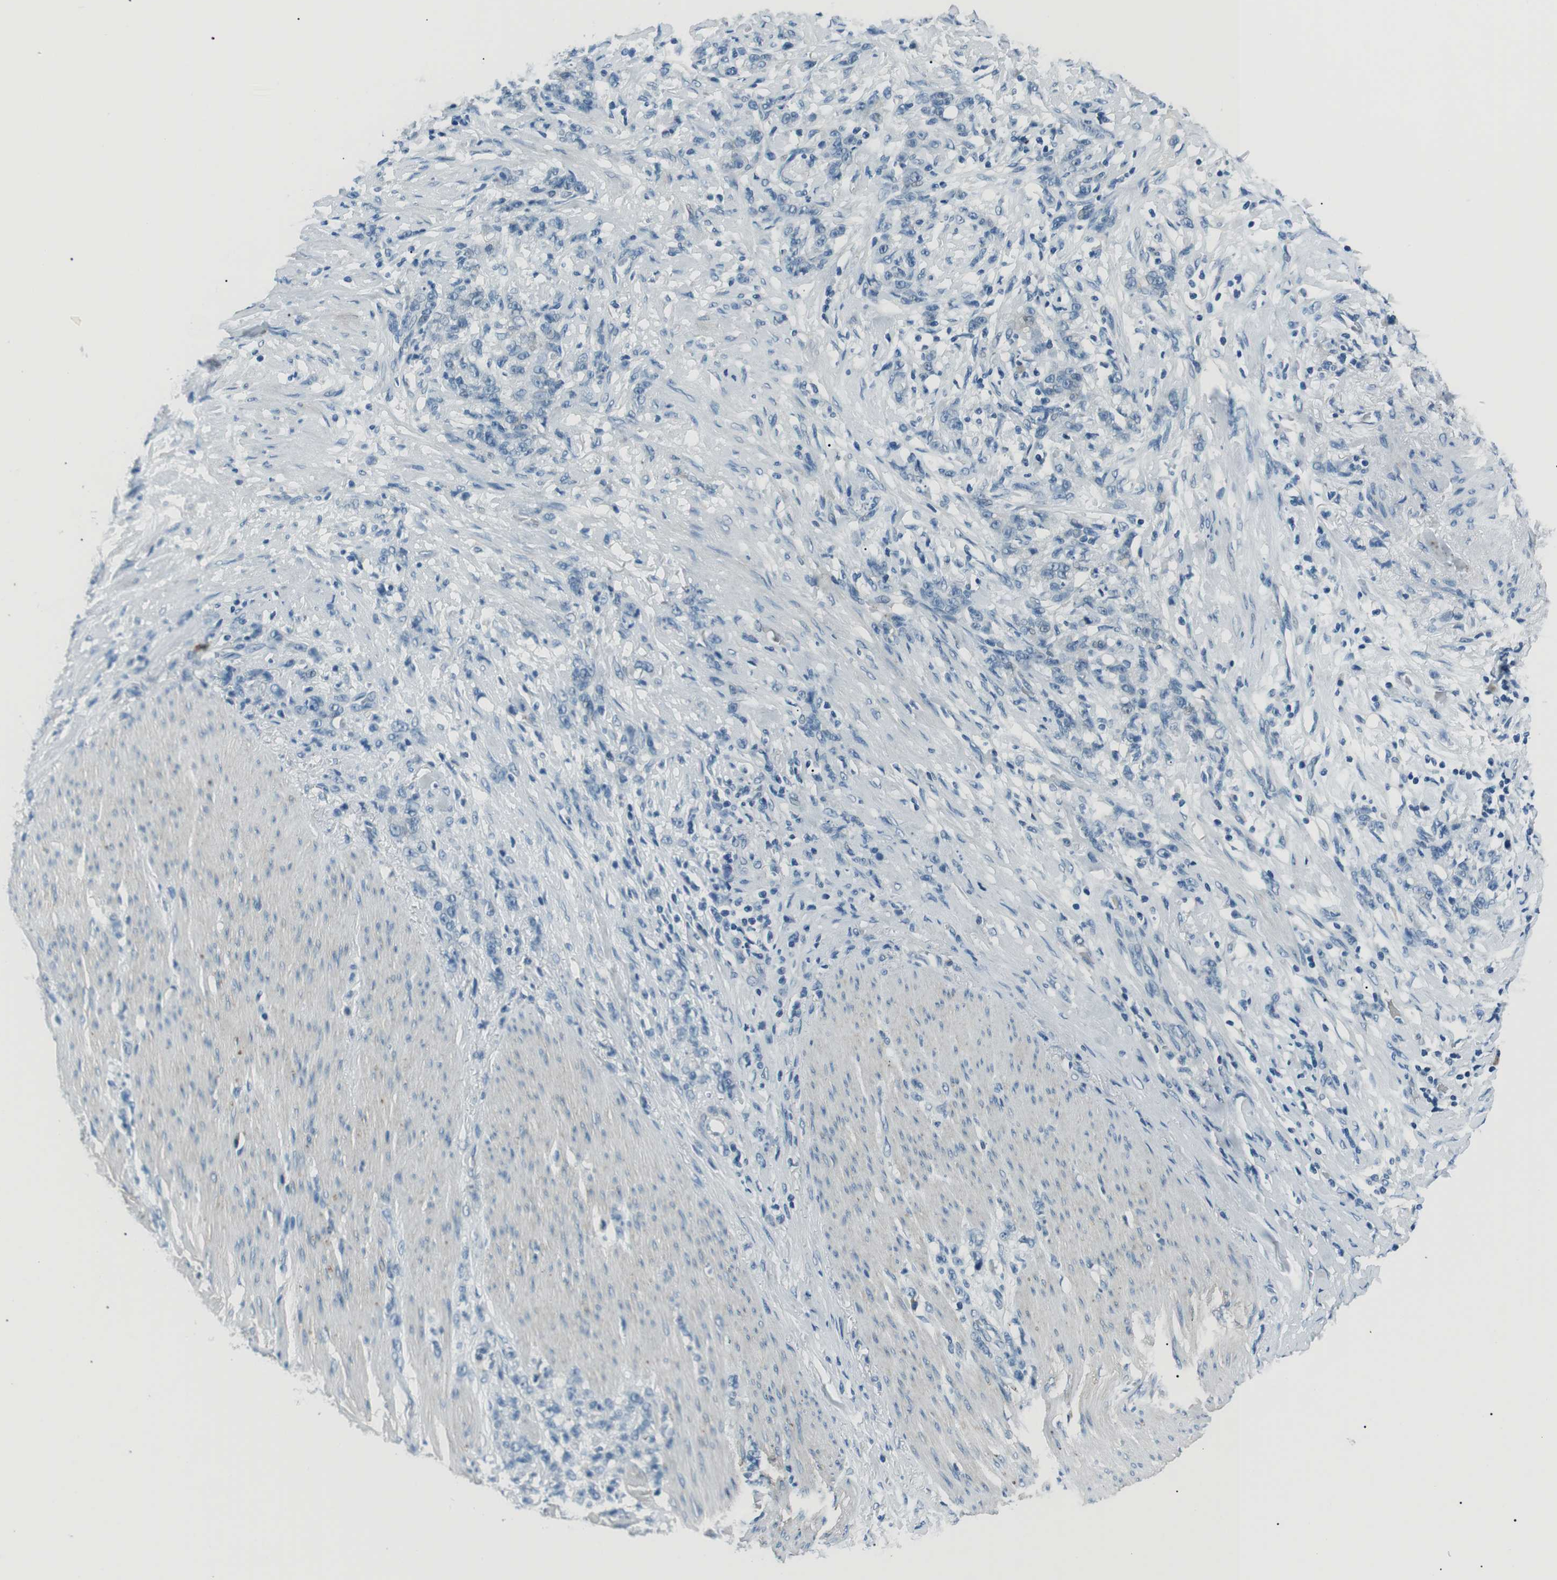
{"staining": {"intensity": "negative", "quantity": "none", "location": "none"}, "tissue": "stomach cancer", "cell_type": "Tumor cells", "image_type": "cancer", "snomed": [{"axis": "morphology", "description": "Adenocarcinoma, NOS"}, {"axis": "topography", "description": "Stomach, lower"}], "caption": "Immunohistochemistry photomicrograph of neoplastic tissue: stomach adenocarcinoma stained with DAB (3,3'-diaminobenzidine) demonstrates no significant protein expression in tumor cells. (IHC, brightfield microscopy, high magnification).", "gene": "ST6GAL1", "patient": {"sex": "male", "age": 88}}